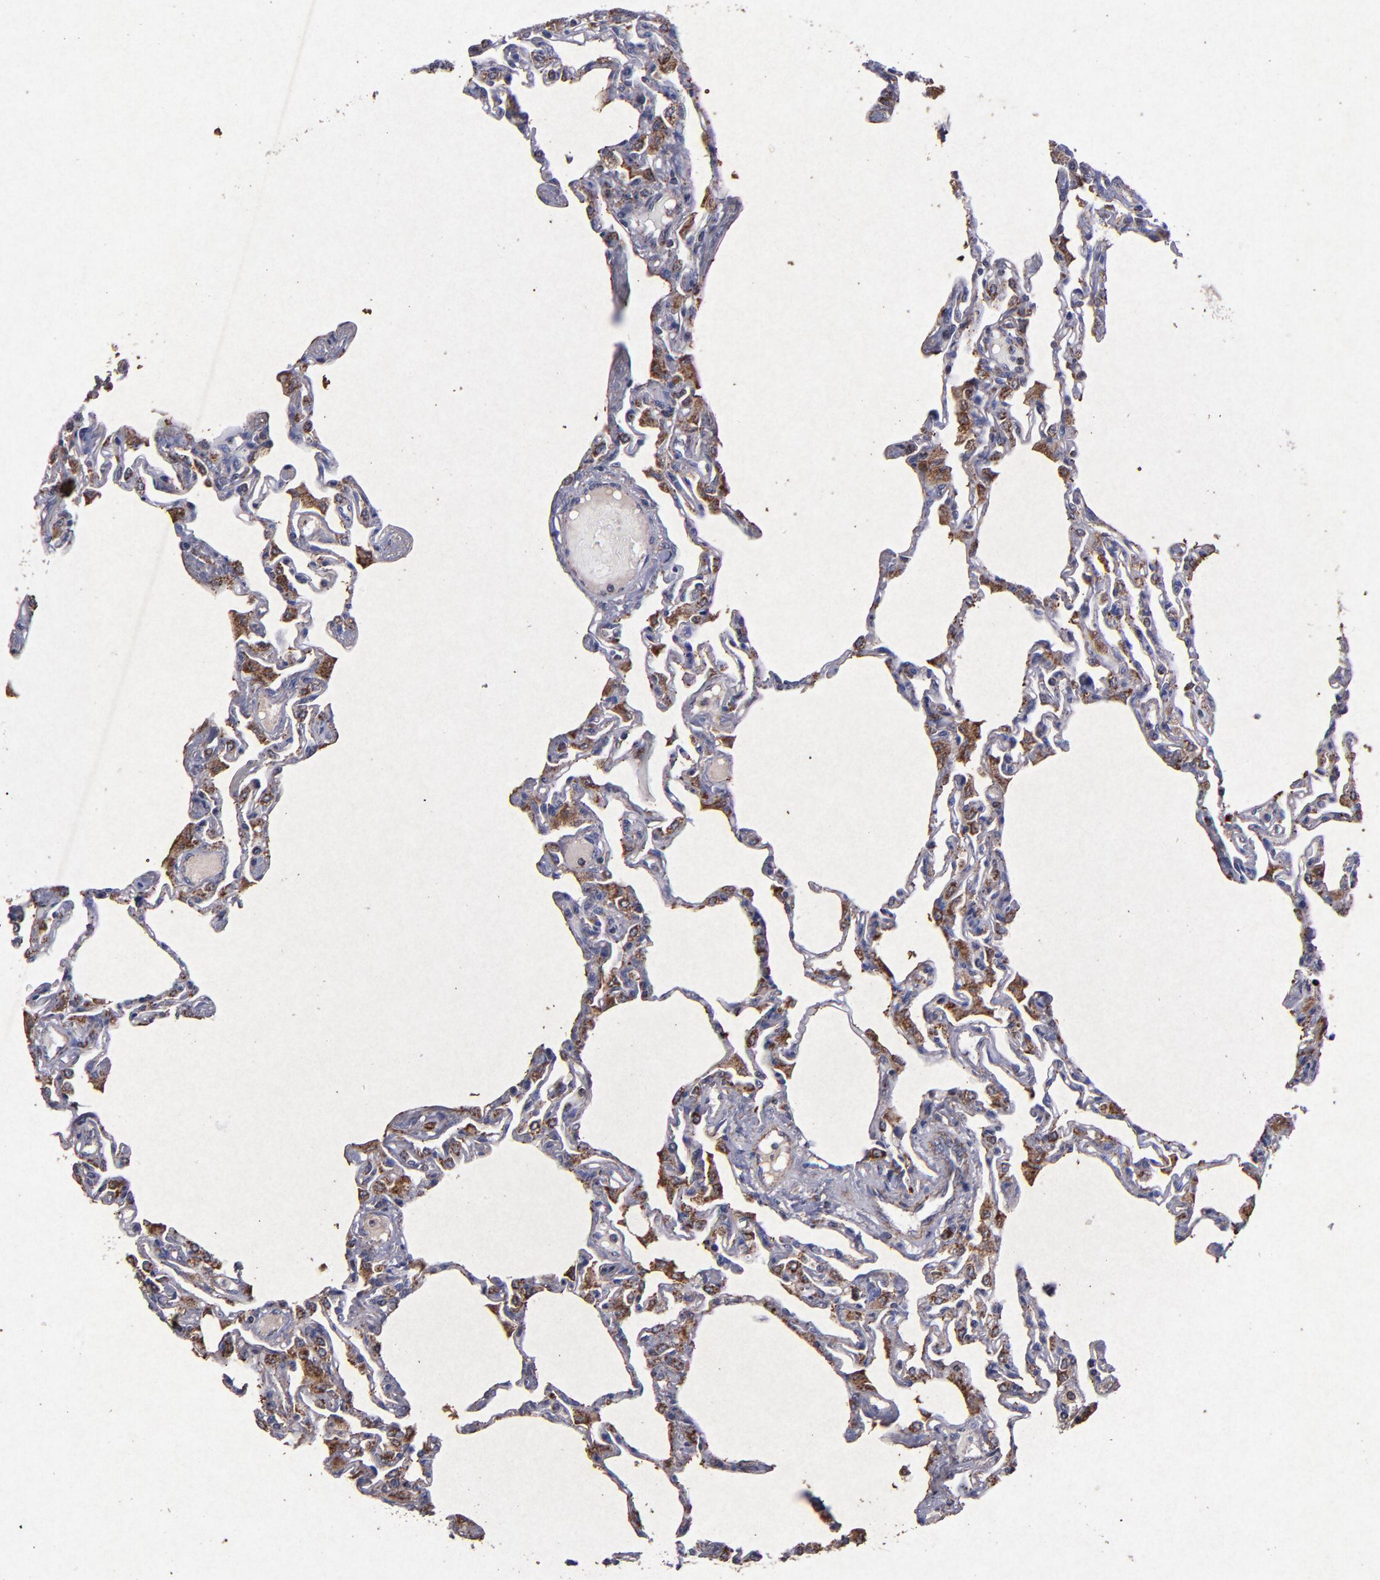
{"staining": {"intensity": "negative", "quantity": "none", "location": "none"}, "tissue": "lung", "cell_type": "Alveolar cells", "image_type": "normal", "snomed": [{"axis": "morphology", "description": "Normal tissue, NOS"}, {"axis": "topography", "description": "Lung"}], "caption": "Unremarkable lung was stained to show a protein in brown. There is no significant staining in alveolar cells. Nuclei are stained in blue.", "gene": "TIMM9", "patient": {"sex": "female", "age": 49}}